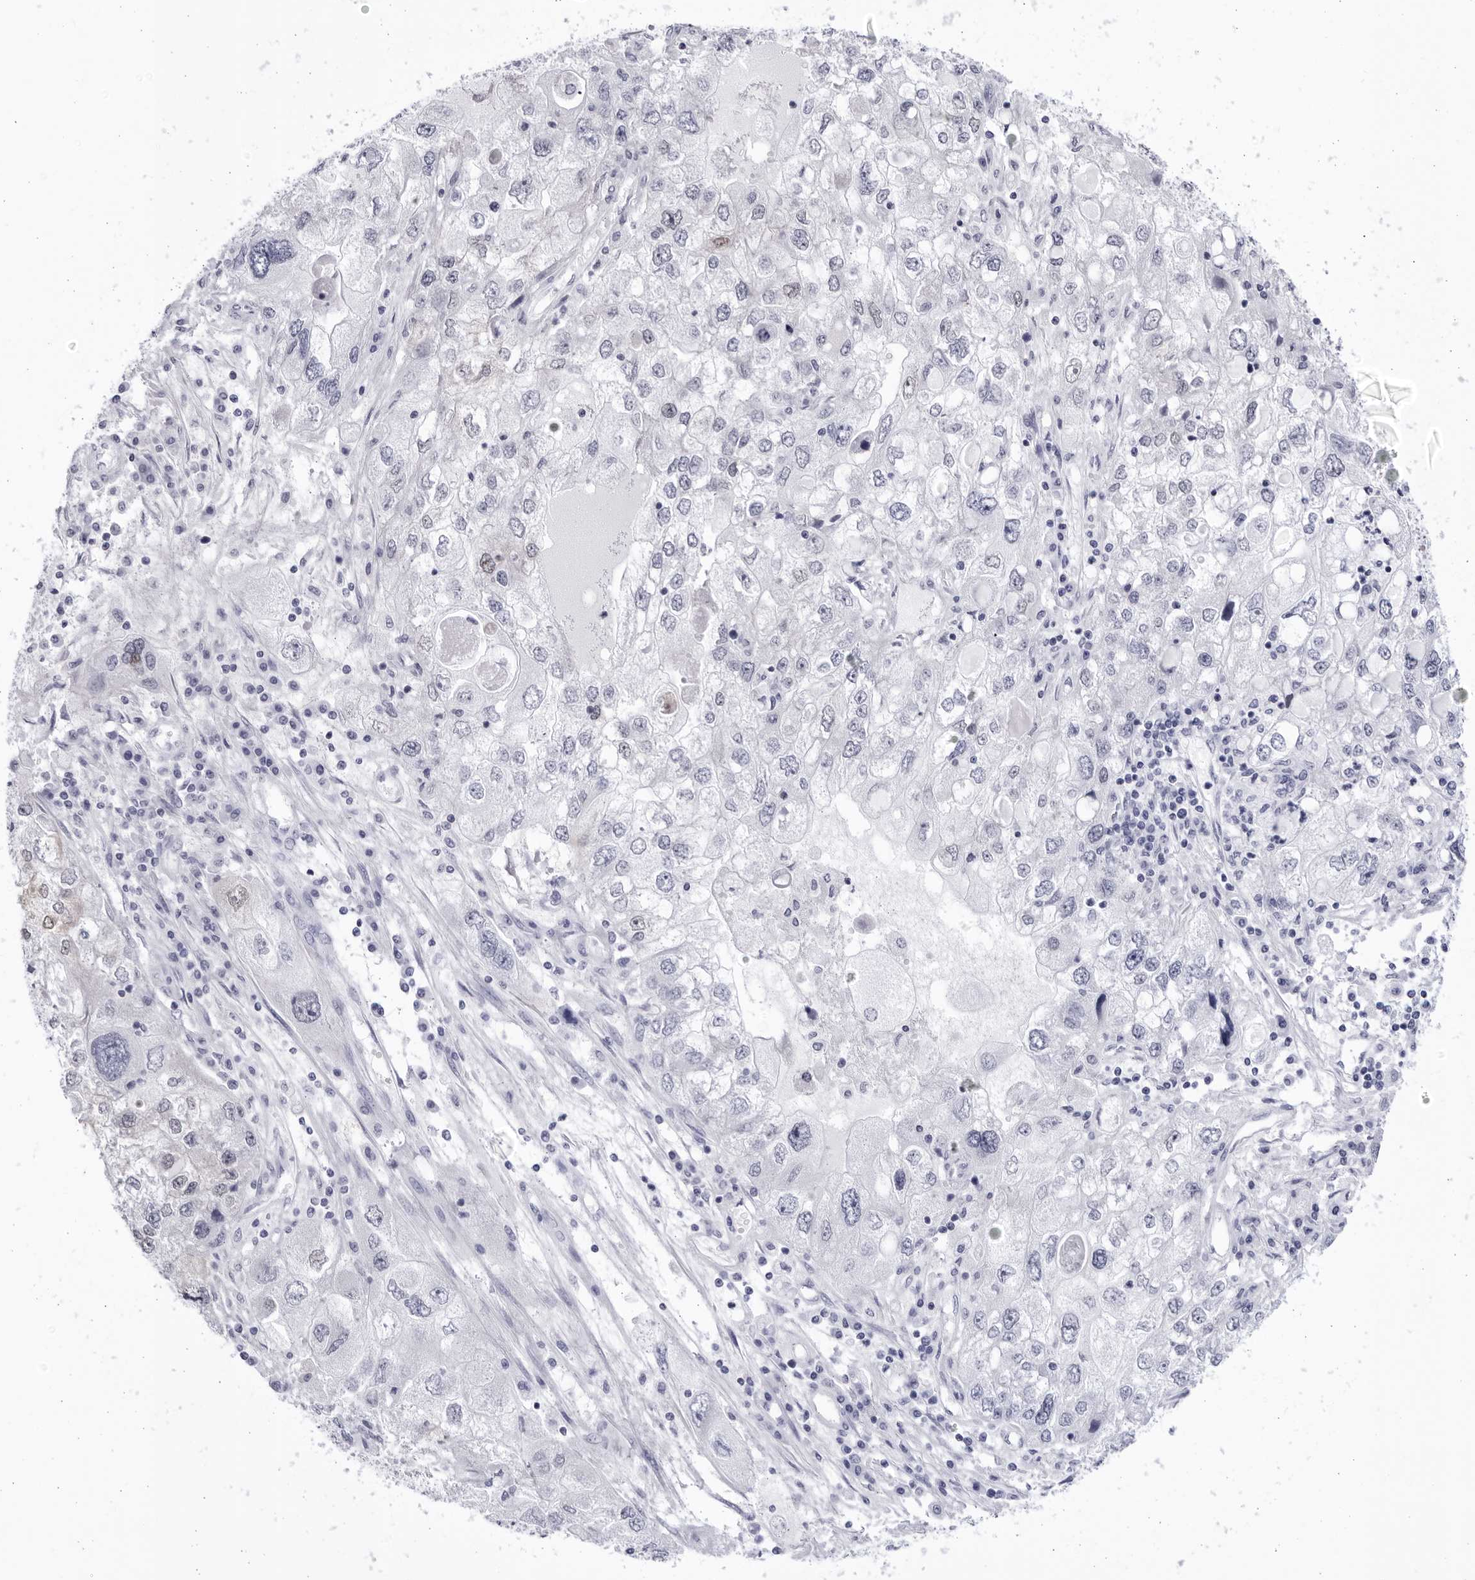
{"staining": {"intensity": "negative", "quantity": "none", "location": "none"}, "tissue": "endometrial cancer", "cell_type": "Tumor cells", "image_type": "cancer", "snomed": [{"axis": "morphology", "description": "Adenocarcinoma, NOS"}, {"axis": "topography", "description": "Endometrium"}], "caption": "DAB immunohistochemical staining of adenocarcinoma (endometrial) displays no significant positivity in tumor cells.", "gene": "CCDC181", "patient": {"sex": "female", "age": 49}}